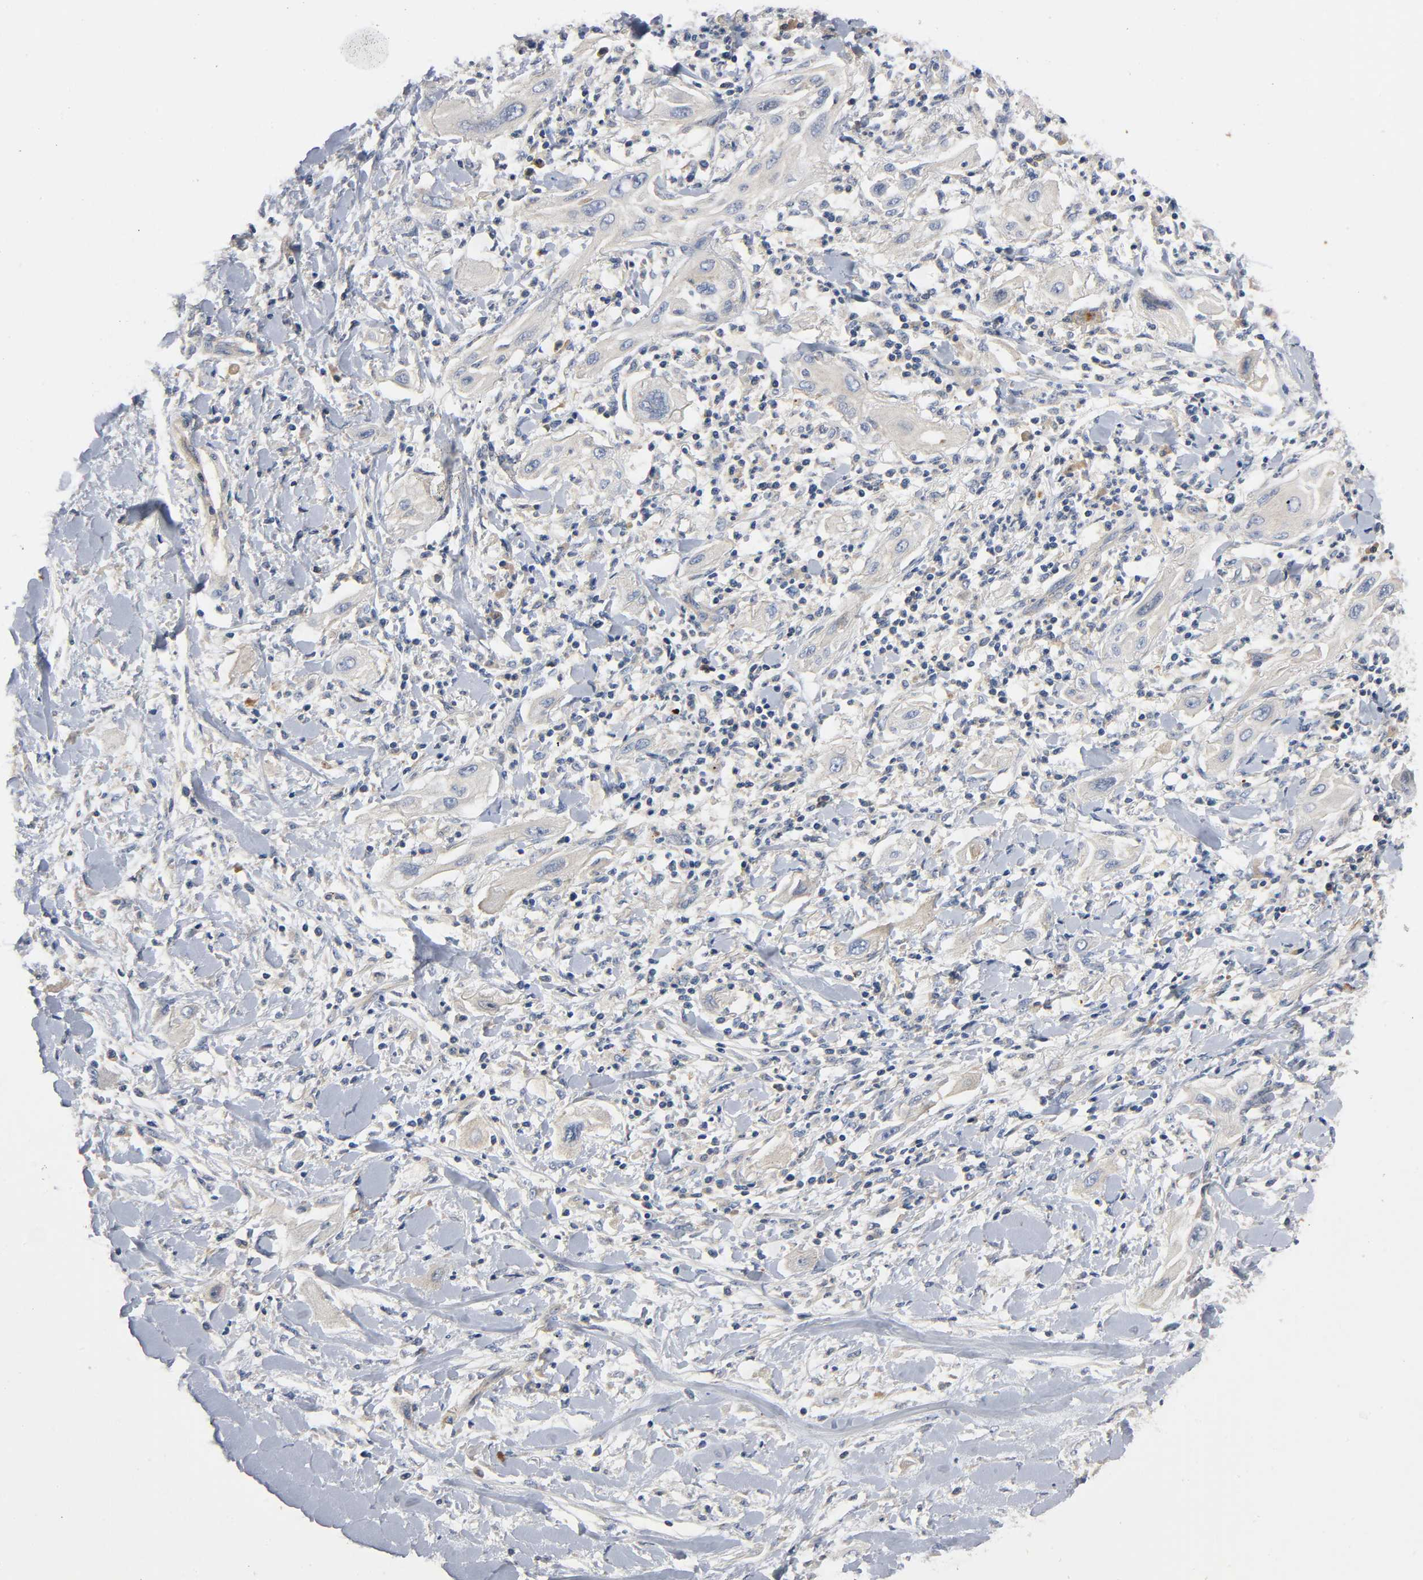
{"staining": {"intensity": "weak", "quantity": ">75%", "location": "cytoplasmic/membranous"}, "tissue": "lung cancer", "cell_type": "Tumor cells", "image_type": "cancer", "snomed": [{"axis": "morphology", "description": "Squamous cell carcinoma, NOS"}, {"axis": "topography", "description": "Lung"}], "caption": "IHC staining of lung cancer, which demonstrates low levels of weak cytoplasmic/membranous expression in approximately >75% of tumor cells indicating weak cytoplasmic/membranous protein expression. The staining was performed using DAB (brown) for protein detection and nuclei were counterstained in hematoxylin (blue).", "gene": "HDAC6", "patient": {"sex": "female", "age": 47}}